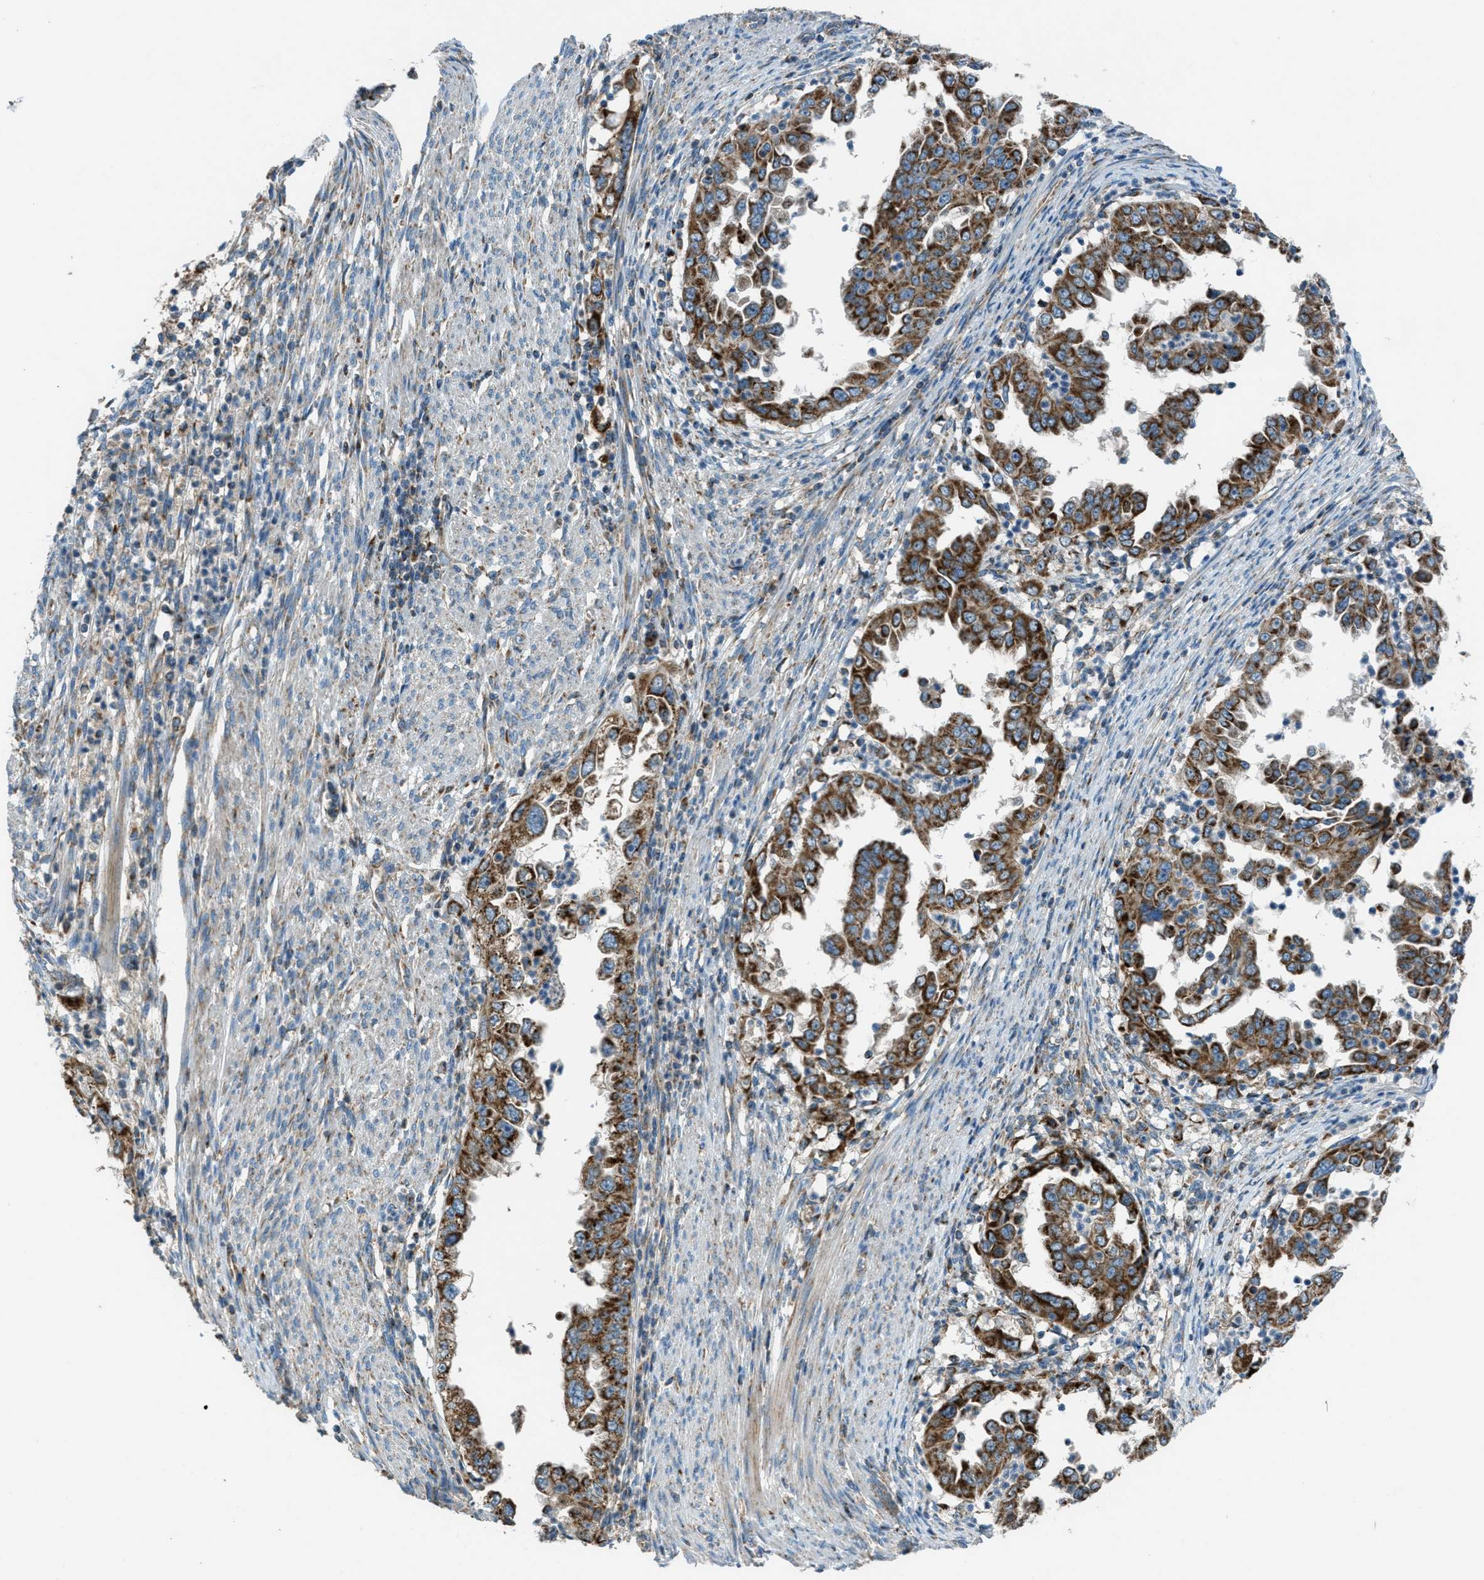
{"staining": {"intensity": "strong", "quantity": ">75%", "location": "cytoplasmic/membranous"}, "tissue": "endometrial cancer", "cell_type": "Tumor cells", "image_type": "cancer", "snomed": [{"axis": "morphology", "description": "Adenocarcinoma, NOS"}, {"axis": "topography", "description": "Endometrium"}], "caption": "Immunohistochemical staining of endometrial adenocarcinoma exhibits high levels of strong cytoplasmic/membranous staining in approximately >75% of tumor cells. (DAB (3,3'-diaminobenzidine) IHC, brown staining for protein, blue staining for nuclei).", "gene": "BCKDK", "patient": {"sex": "female", "age": 85}}